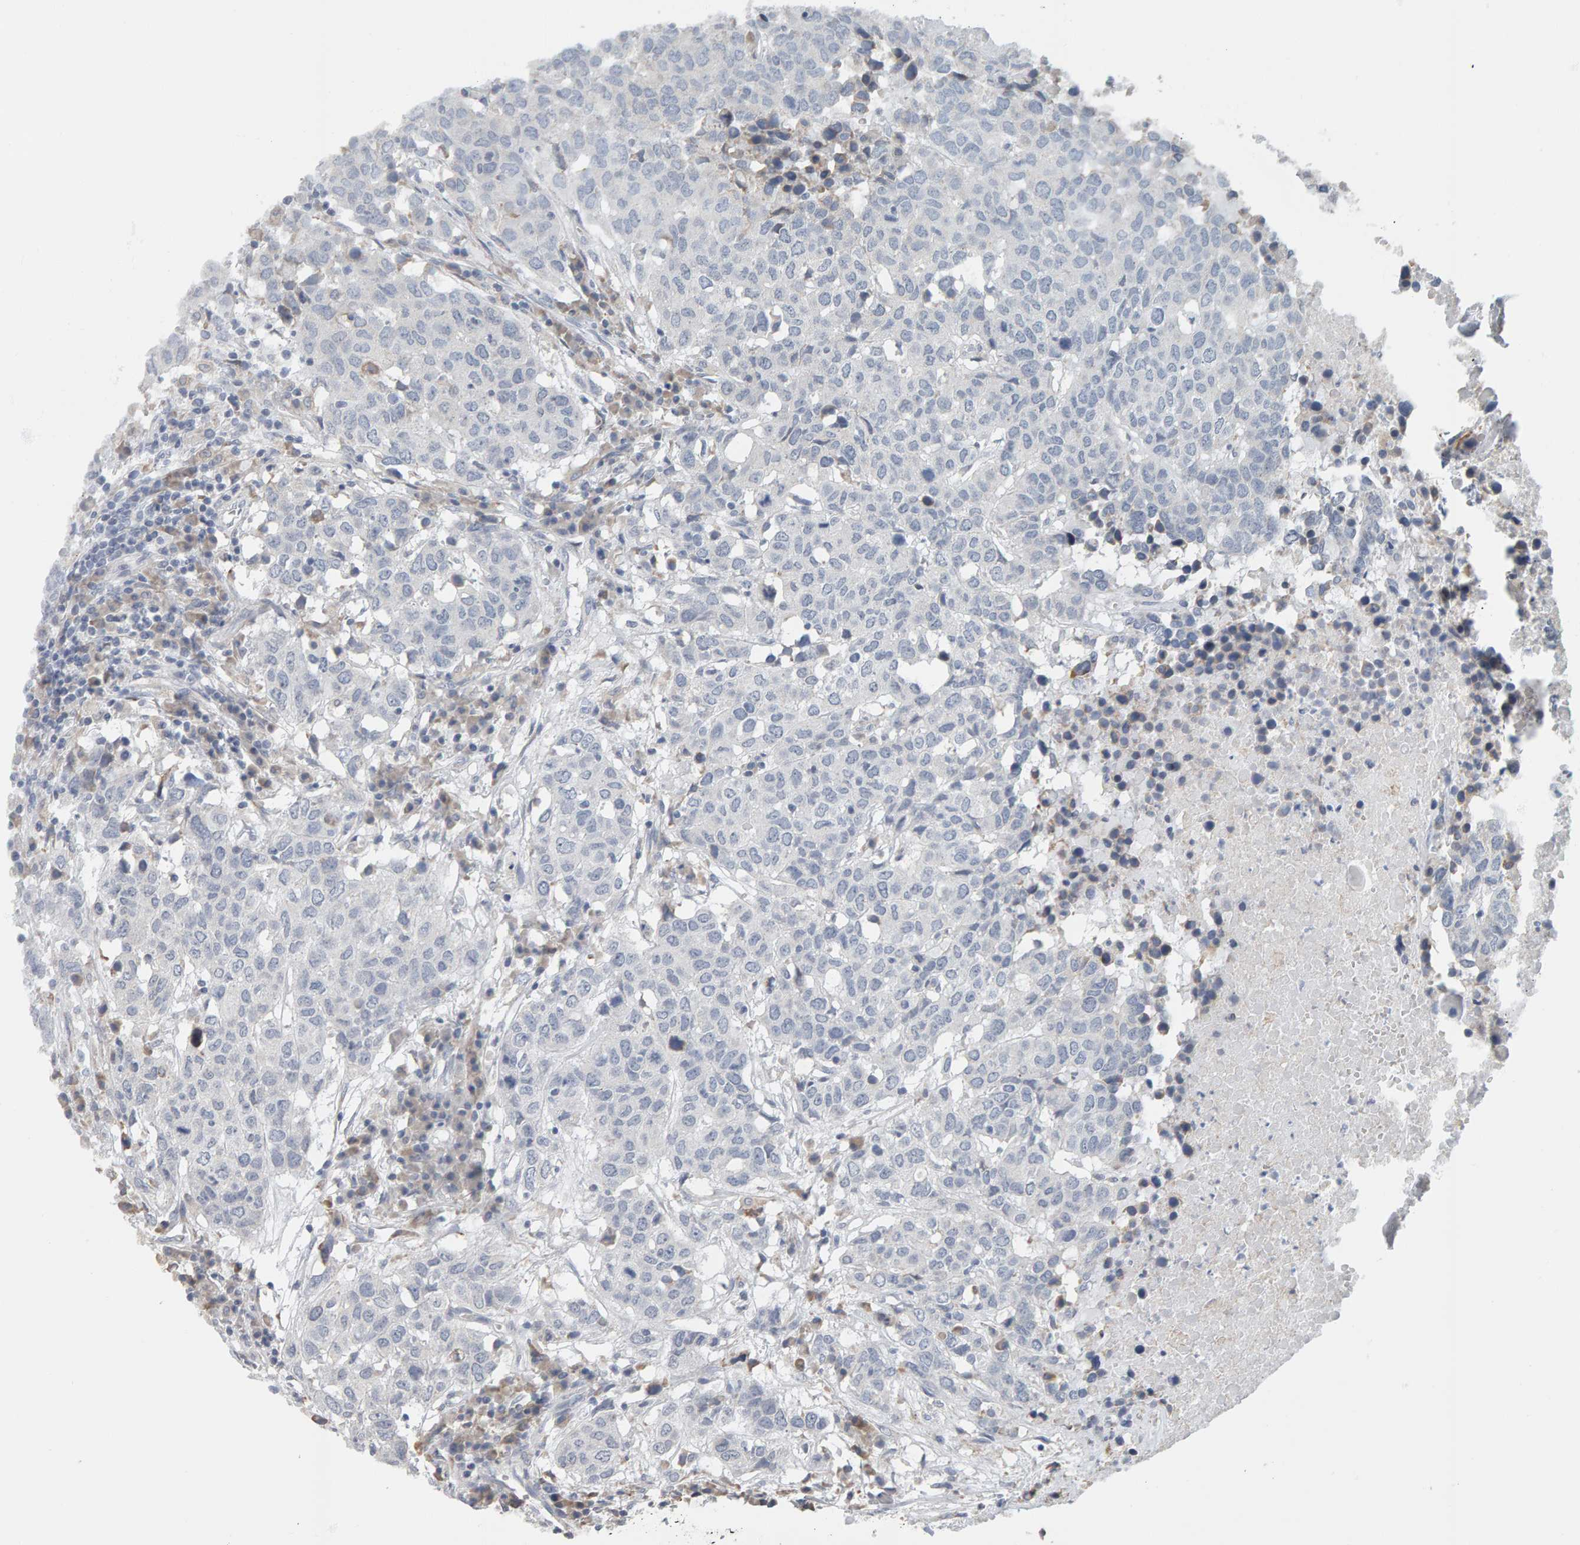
{"staining": {"intensity": "negative", "quantity": "none", "location": "none"}, "tissue": "head and neck cancer", "cell_type": "Tumor cells", "image_type": "cancer", "snomed": [{"axis": "morphology", "description": "Squamous cell carcinoma, NOS"}, {"axis": "topography", "description": "Head-Neck"}], "caption": "Tumor cells show no significant positivity in head and neck cancer. (Immunohistochemistry, brightfield microscopy, high magnification).", "gene": "ADHFE1", "patient": {"sex": "male", "age": 66}}